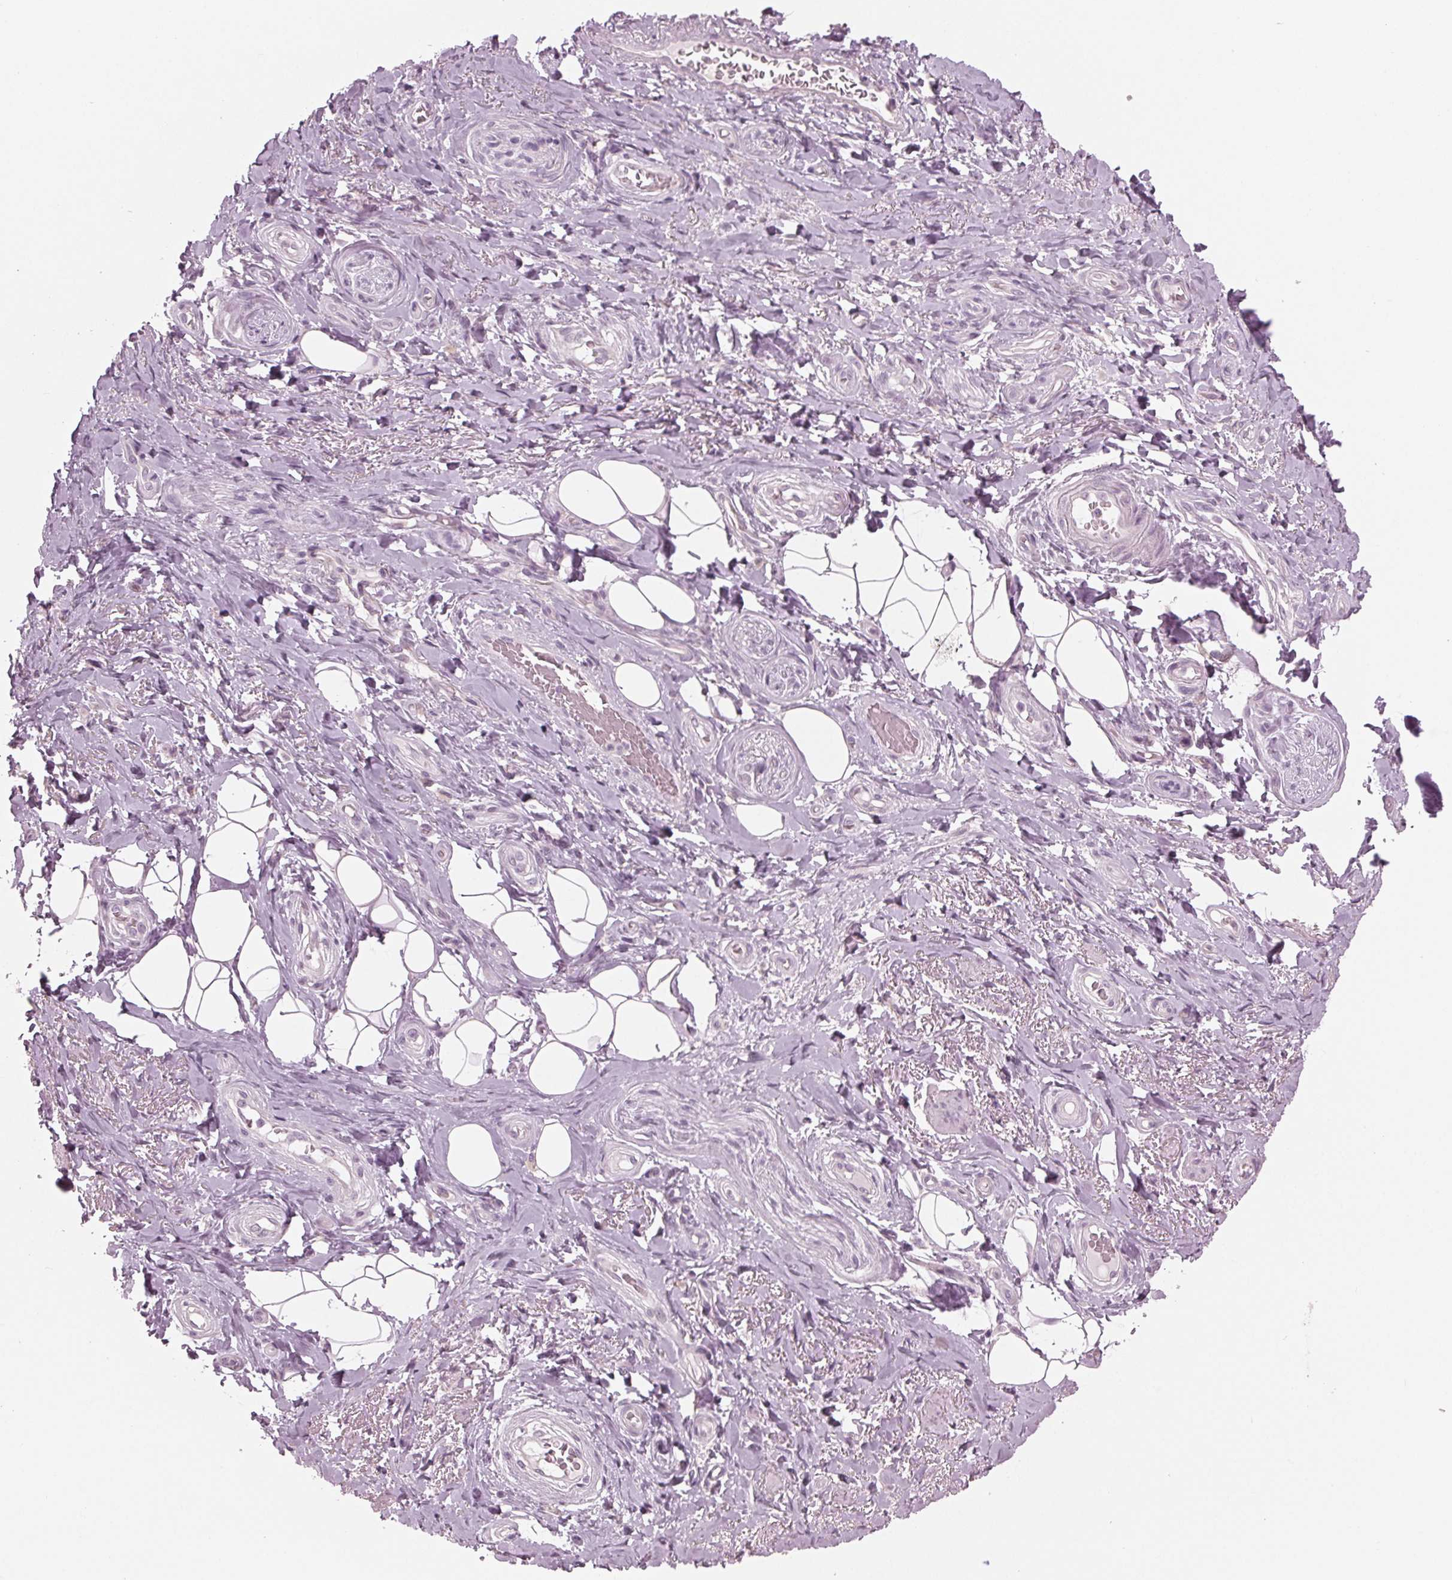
{"staining": {"intensity": "negative", "quantity": "none", "location": "none"}, "tissue": "adipose tissue", "cell_type": "Adipocytes", "image_type": "normal", "snomed": [{"axis": "morphology", "description": "Normal tissue, NOS"}, {"axis": "topography", "description": "Anal"}, {"axis": "topography", "description": "Peripheral nerve tissue"}], "caption": "Adipocytes are negative for protein expression in normal human adipose tissue. (Brightfield microscopy of DAB (3,3'-diaminobenzidine) immunohistochemistry (IHC) at high magnification).", "gene": "PRAP1", "patient": {"sex": "male", "age": 53}}